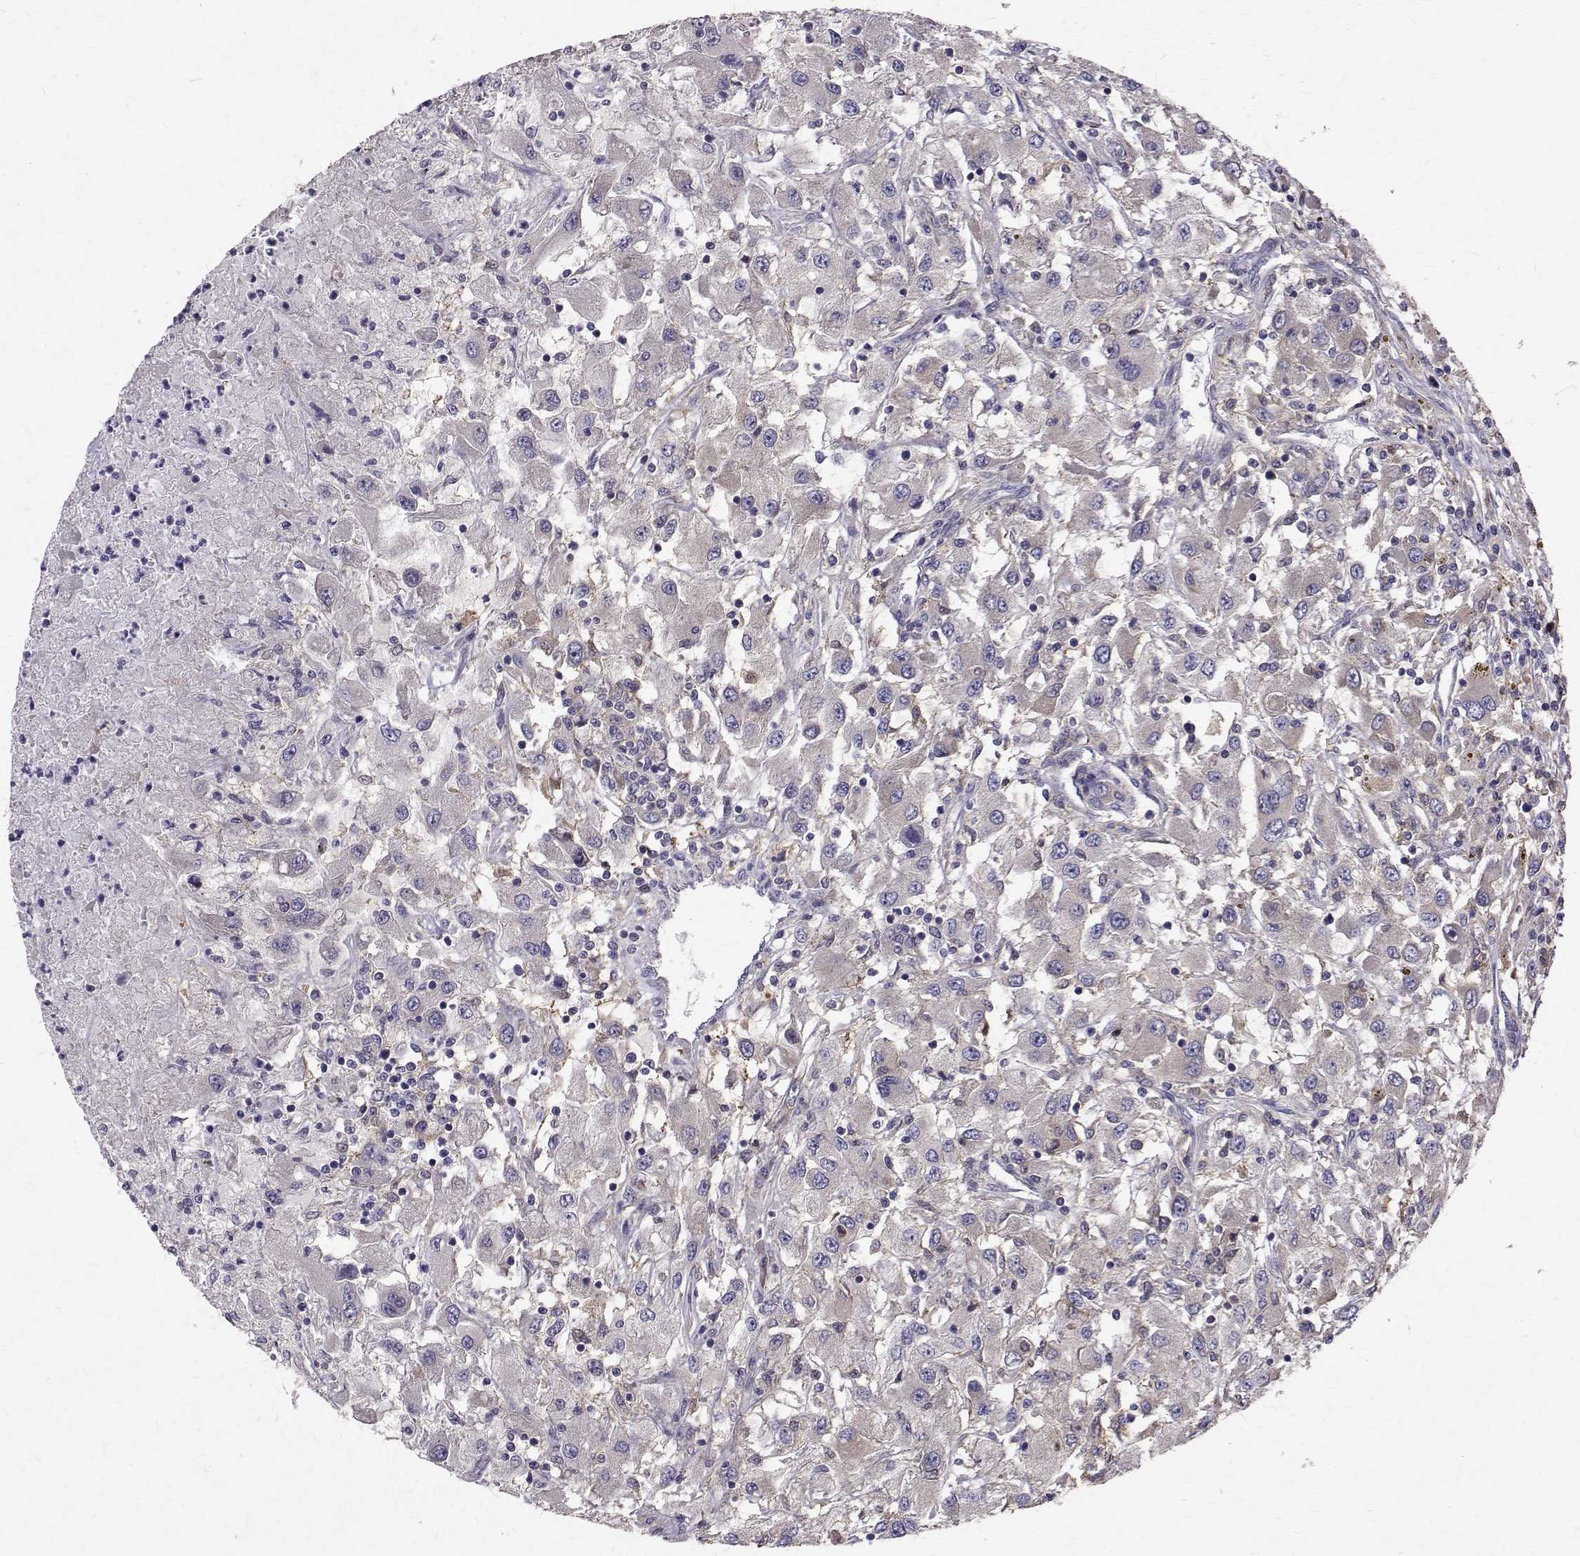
{"staining": {"intensity": "moderate", "quantity": "25%-75%", "location": "cytoplasmic/membranous"}, "tissue": "renal cancer", "cell_type": "Tumor cells", "image_type": "cancer", "snomed": [{"axis": "morphology", "description": "Adenocarcinoma, NOS"}, {"axis": "topography", "description": "Kidney"}], "caption": "A brown stain labels moderate cytoplasmic/membranous expression of a protein in human adenocarcinoma (renal) tumor cells.", "gene": "FARSB", "patient": {"sex": "female", "age": 67}}